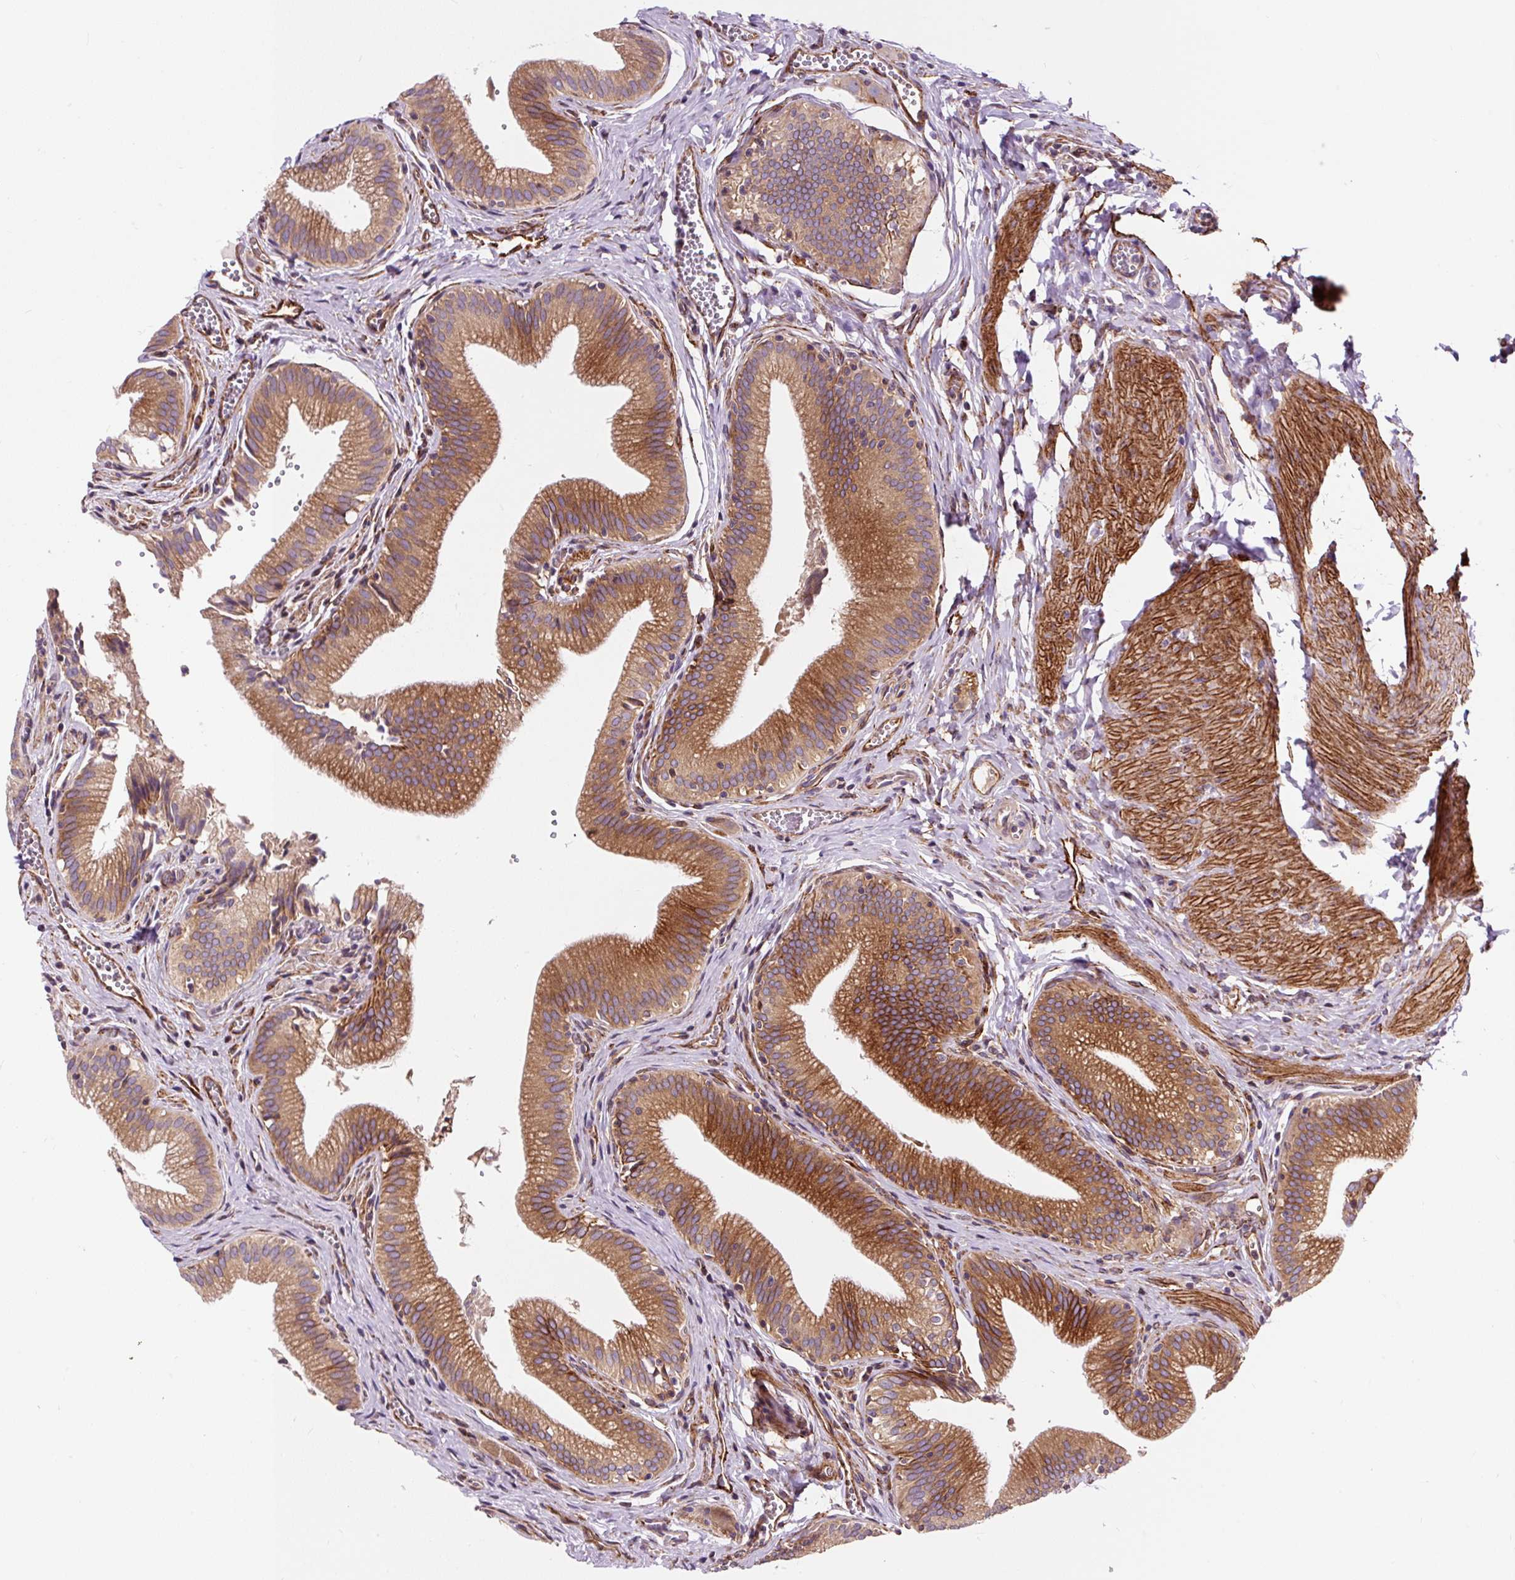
{"staining": {"intensity": "moderate", "quantity": ">75%", "location": "cytoplasmic/membranous"}, "tissue": "gallbladder", "cell_type": "Glandular cells", "image_type": "normal", "snomed": [{"axis": "morphology", "description": "Normal tissue, NOS"}, {"axis": "topography", "description": "Gallbladder"}, {"axis": "topography", "description": "Peripheral nerve tissue"}], "caption": "An immunohistochemistry micrograph of unremarkable tissue is shown. Protein staining in brown highlights moderate cytoplasmic/membranous positivity in gallbladder within glandular cells.", "gene": "PCDHGB3", "patient": {"sex": "male", "age": 17}}